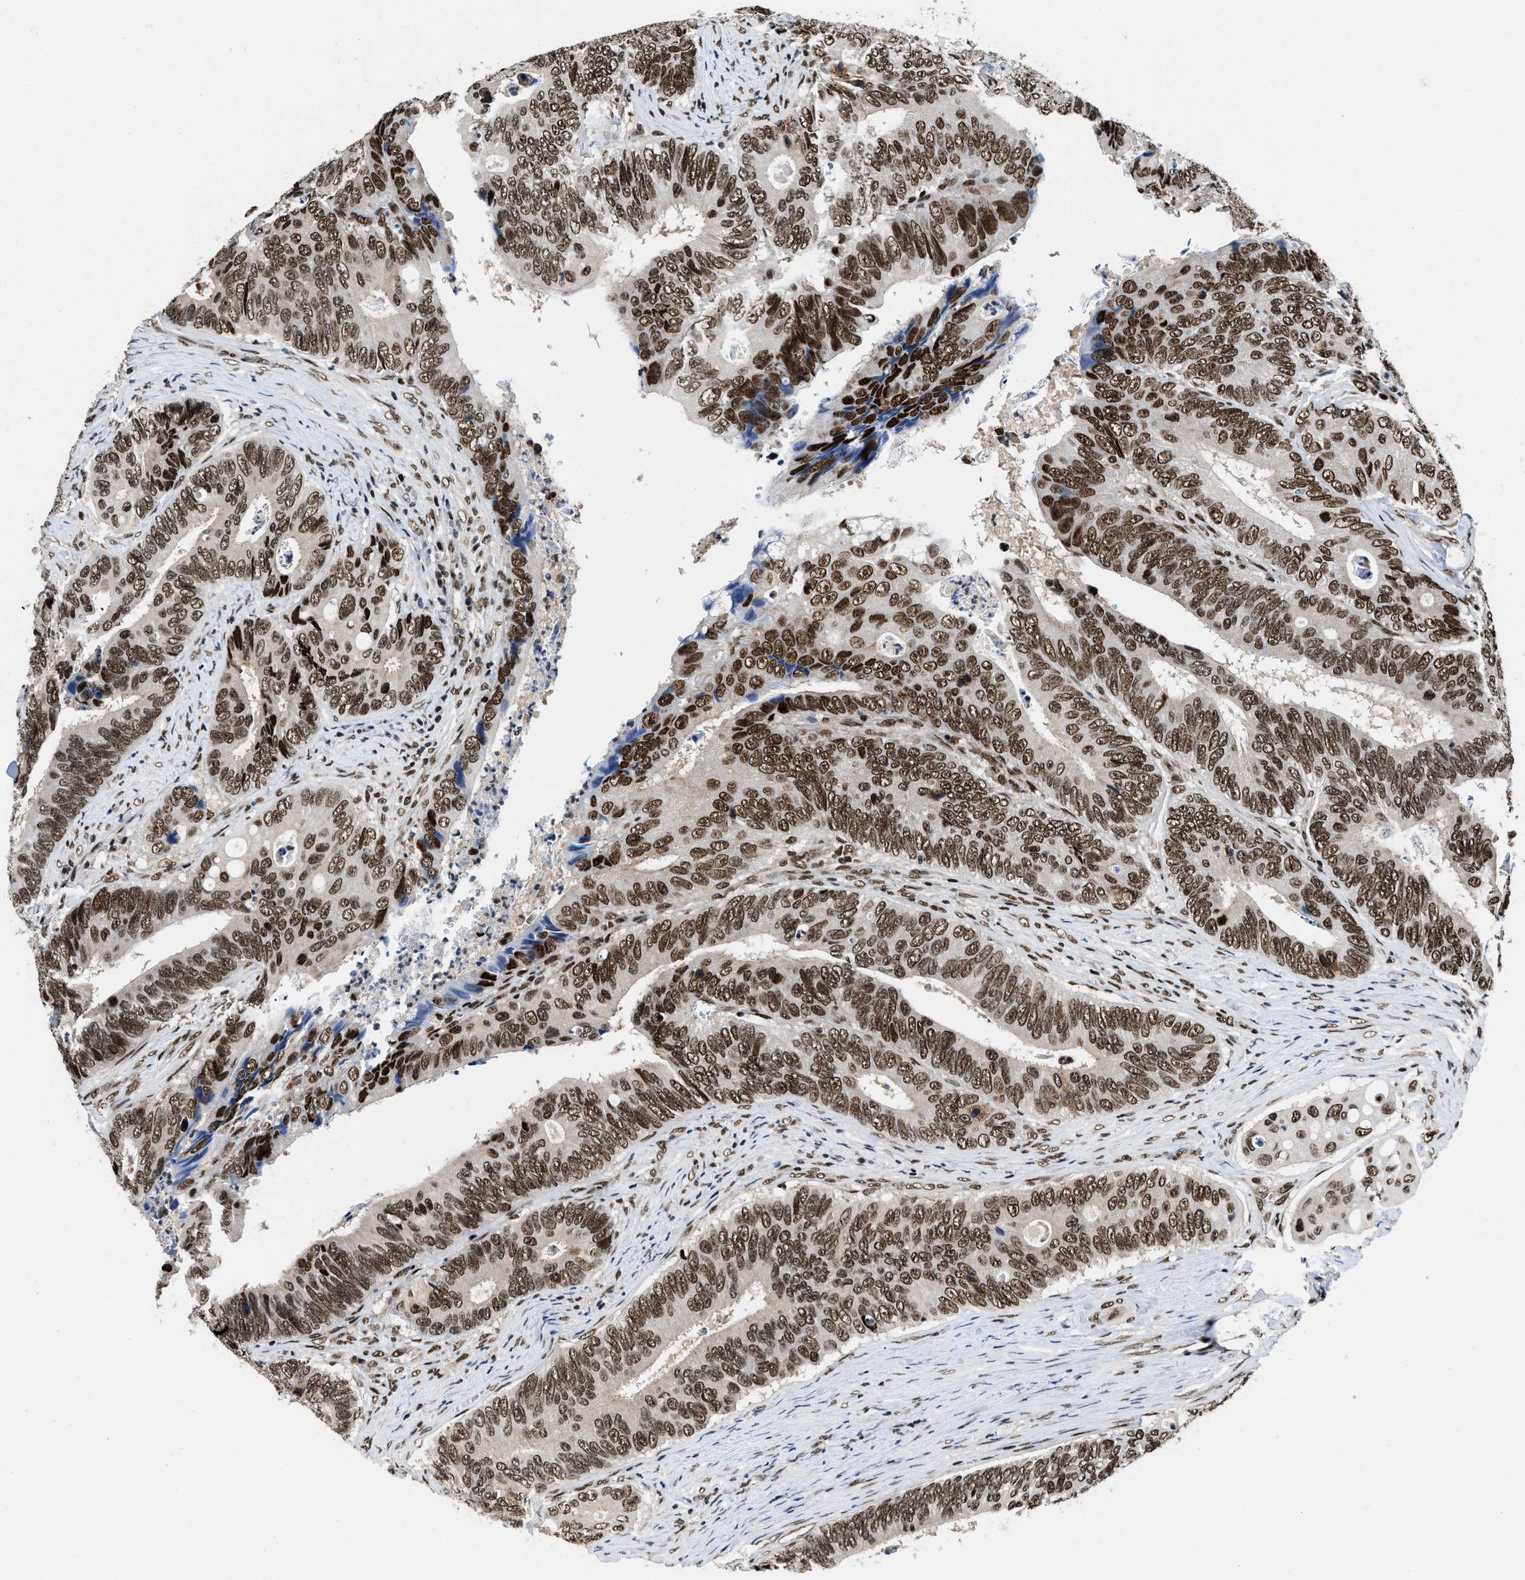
{"staining": {"intensity": "strong", "quantity": ">75%", "location": "nuclear"}, "tissue": "colorectal cancer", "cell_type": "Tumor cells", "image_type": "cancer", "snomed": [{"axis": "morphology", "description": "Inflammation, NOS"}, {"axis": "morphology", "description": "Adenocarcinoma, NOS"}, {"axis": "topography", "description": "Colon"}], "caption": "Strong nuclear positivity for a protein is appreciated in about >75% of tumor cells of colorectal adenocarcinoma using immunohistochemistry.", "gene": "SAFB", "patient": {"sex": "male", "age": 72}}